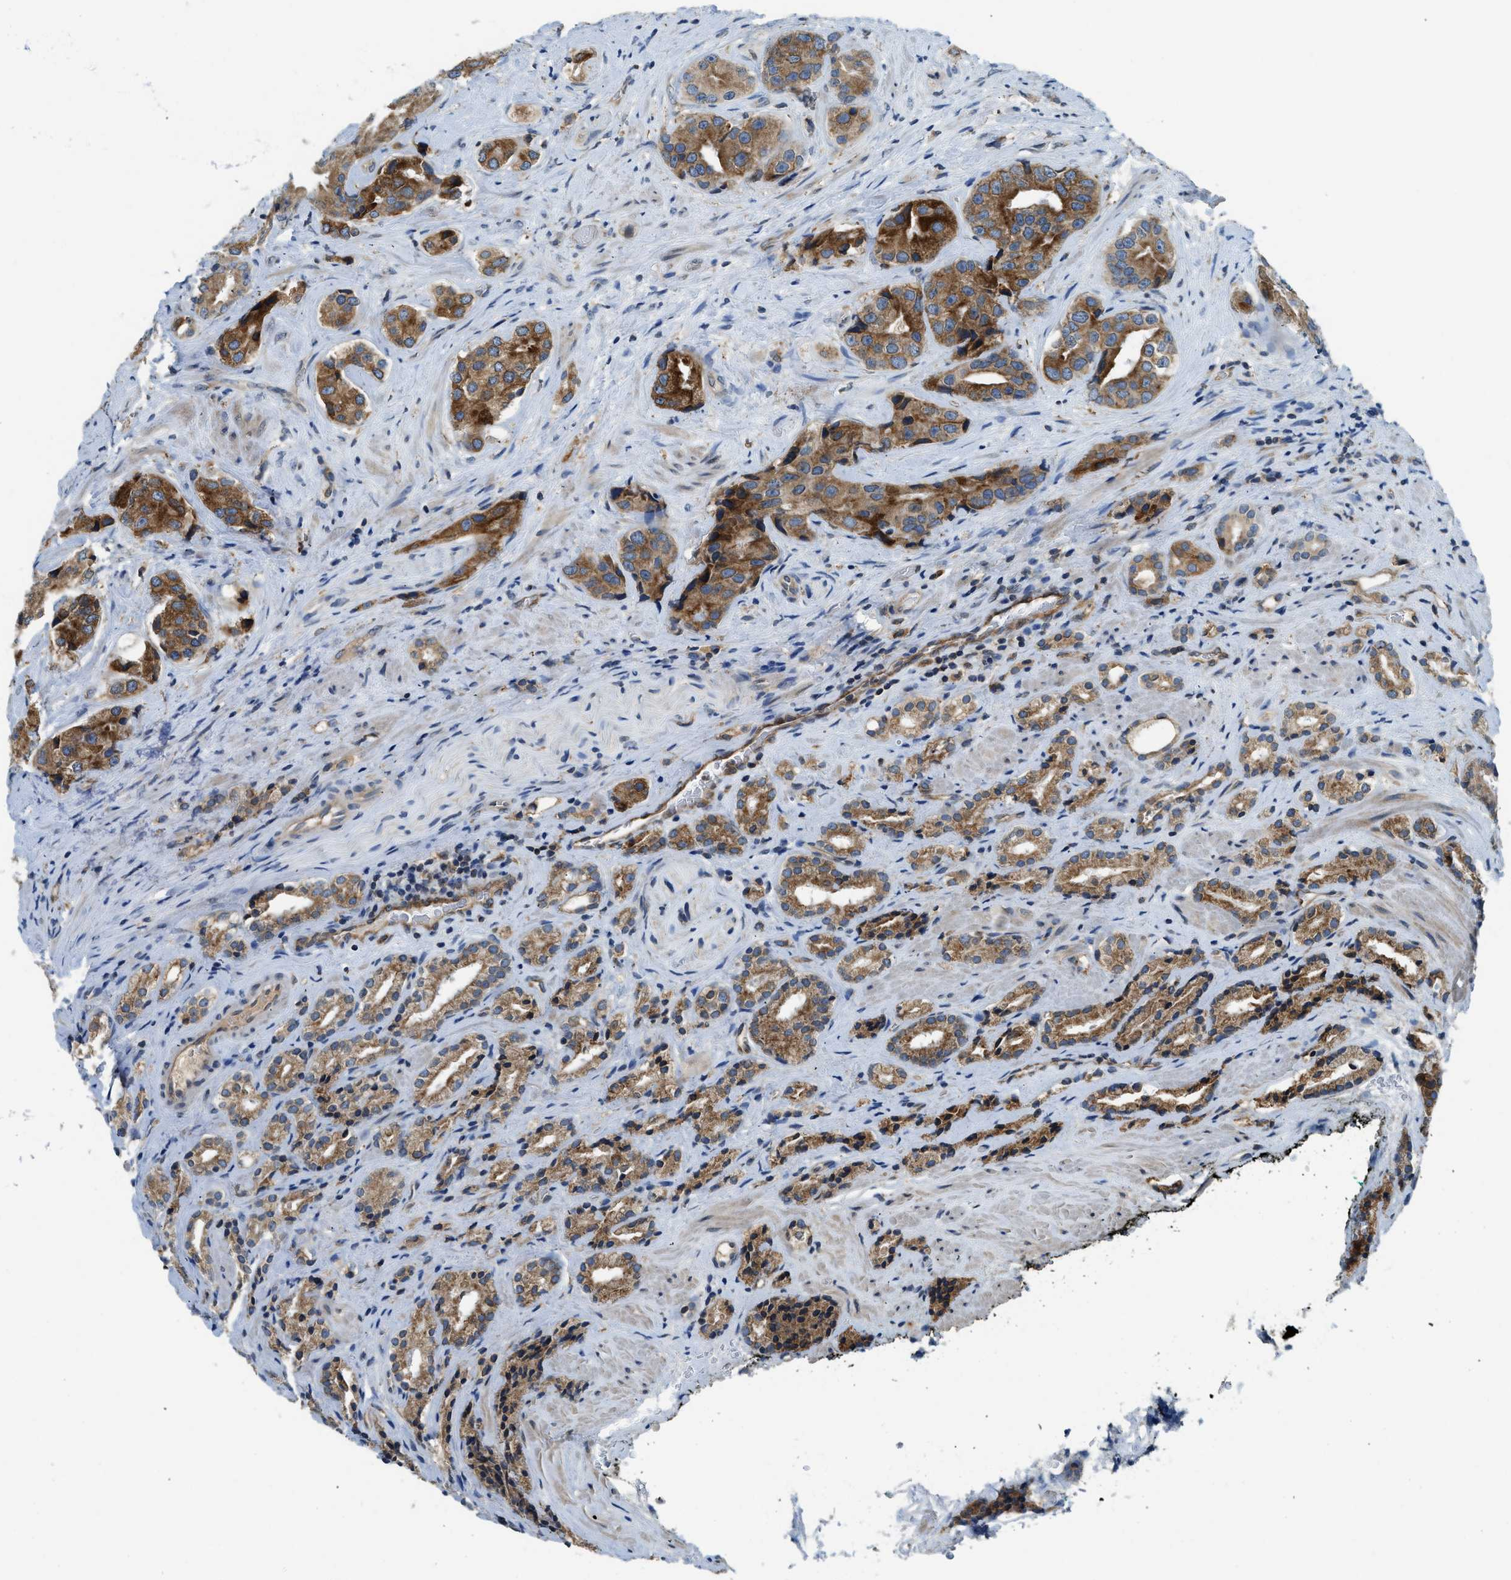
{"staining": {"intensity": "moderate", "quantity": ">75%", "location": "cytoplasmic/membranous"}, "tissue": "prostate cancer", "cell_type": "Tumor cells", "image_type": "cancer", "snomed": [{"axis": "morphology", "description": "Adenocarcinoma, High grade"}, {"axis": "topography", "description": "Prostate"}], "caption": "Prostate high-grade adenocarcinoma stained with DAB IHC displays medium levels of moderate cytoplasmic/membranous expression in approximately >75% of tumor cells.", "gene": "BCAP31", "patient": {"sex": "male", "age": 71}}